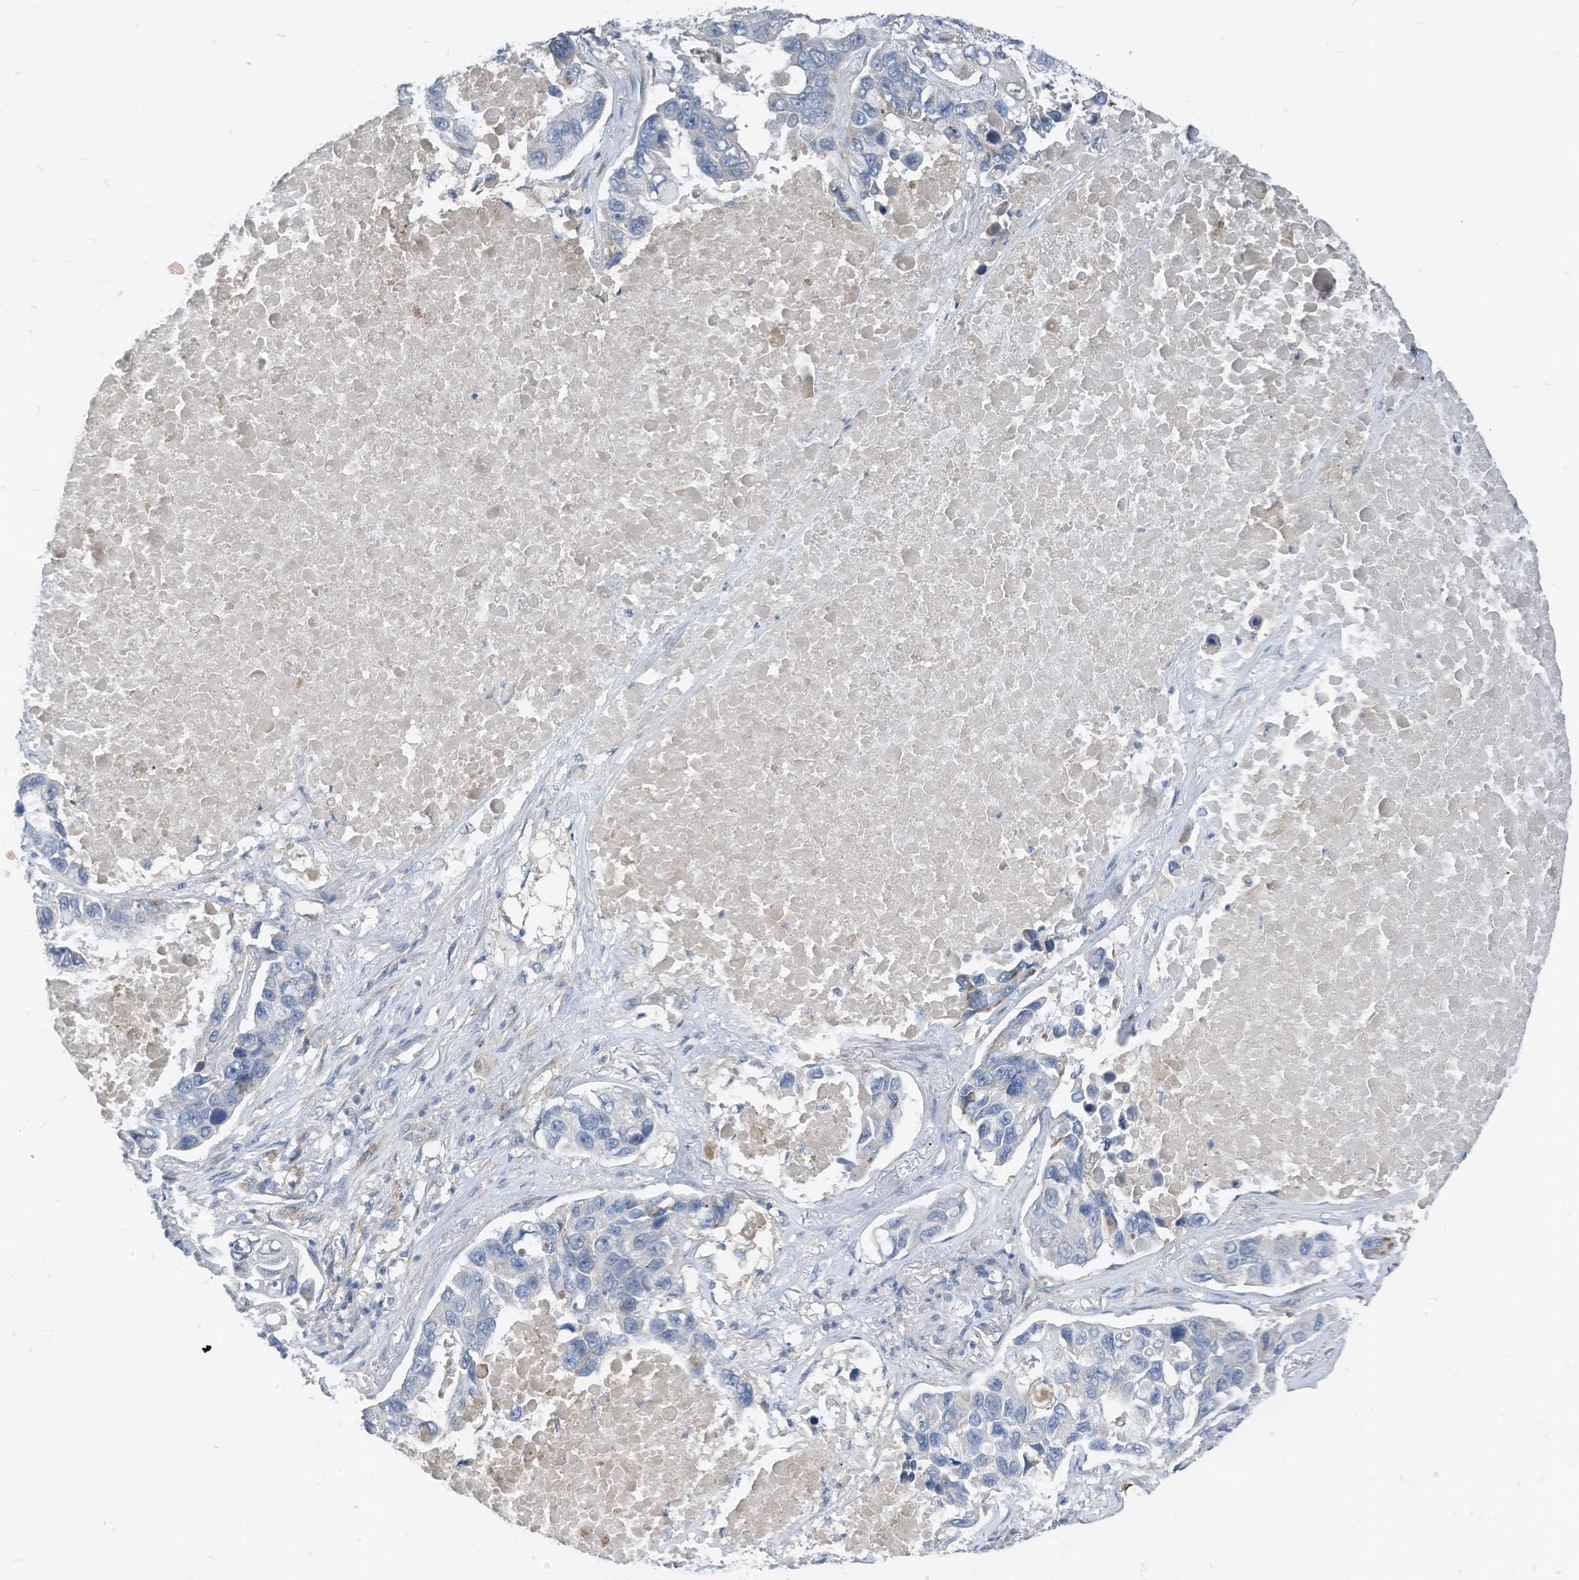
{"staining": {"intensity": "negative", "quantity": "none", "location": "none"}, "tissue": "lung cancer", "cell_type": "Tumor cells", "image_type": "cancer", "snomed": [{"axis": "morphology", "description": "Adenocarcinoma, NOS"}, {"axis": "topography", "description": "Lung"}], "caption": "A high-resolution histopathology image shows immunohistochemistry (IHC) staining of adenocarcinoma (lung), which displays no significant positivity in tumor cells.", "gene": "LDAH", "patient": {"sex": "male", "age": 64}}